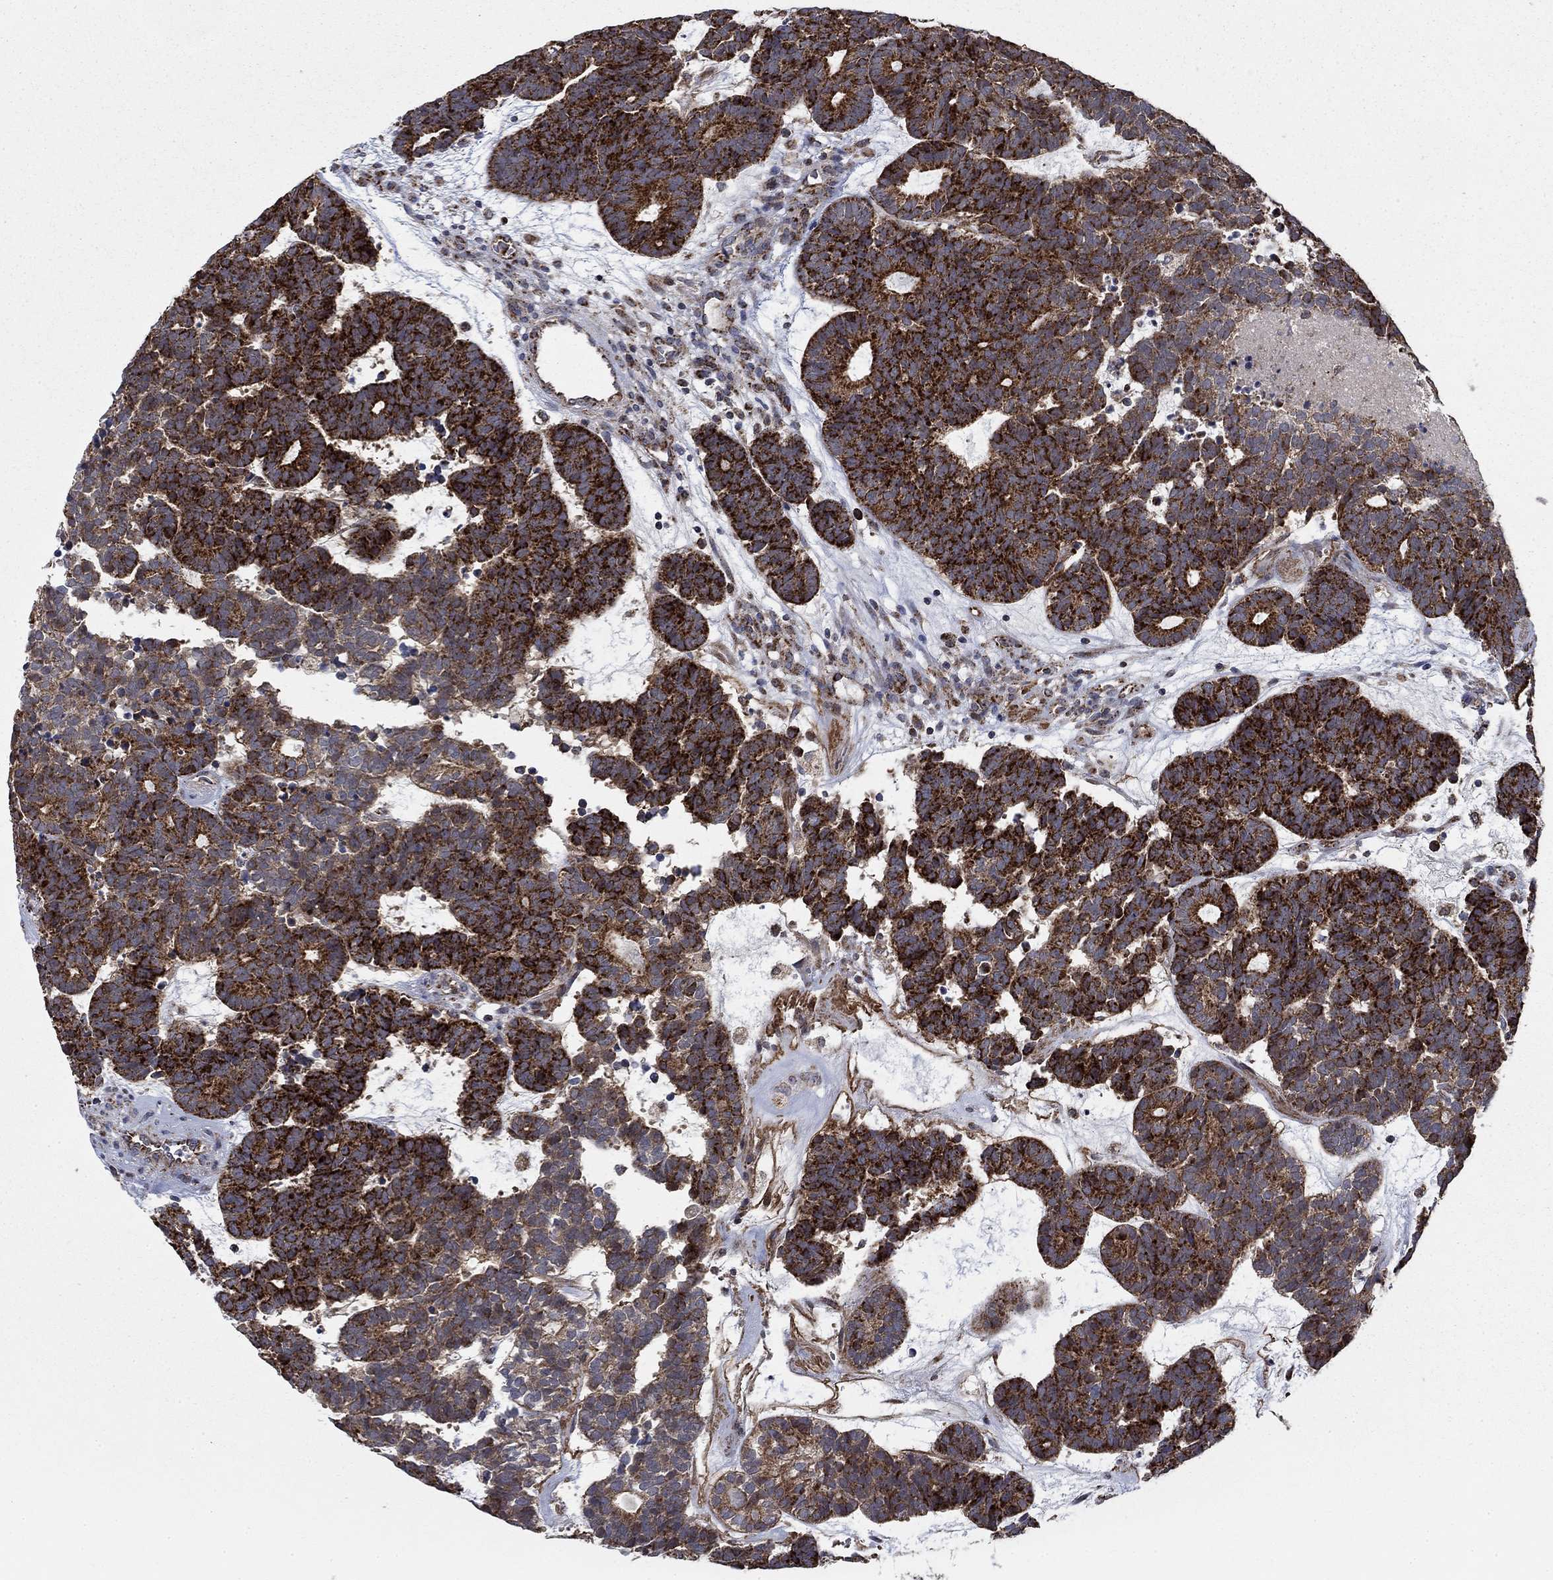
{"staining": {"intensity": "strong", "quantity": ">75%", "location": "cytoplasmic/membranous"}, "tissue": "head and neck cancer", "cell_type": "Tumor cells", "image_type": "cancer", "snomed": [{"axis": "morphology", "description": "Adenocarcinoma, NOS"}, {"axis": "topography", "description": "Head-Neck"}], "caption": "High-magnification brightfield microscopy of adenocarcinoma (head and neck) stained with DAB (brown) and counterstained with hematoxylin (blue). tumor cells exhibit strong cytoplasmic/membranous expression is identified in approximately>75% of cells.", "gene": "NME7", "patient": {"sex": "female", "age": 81}}